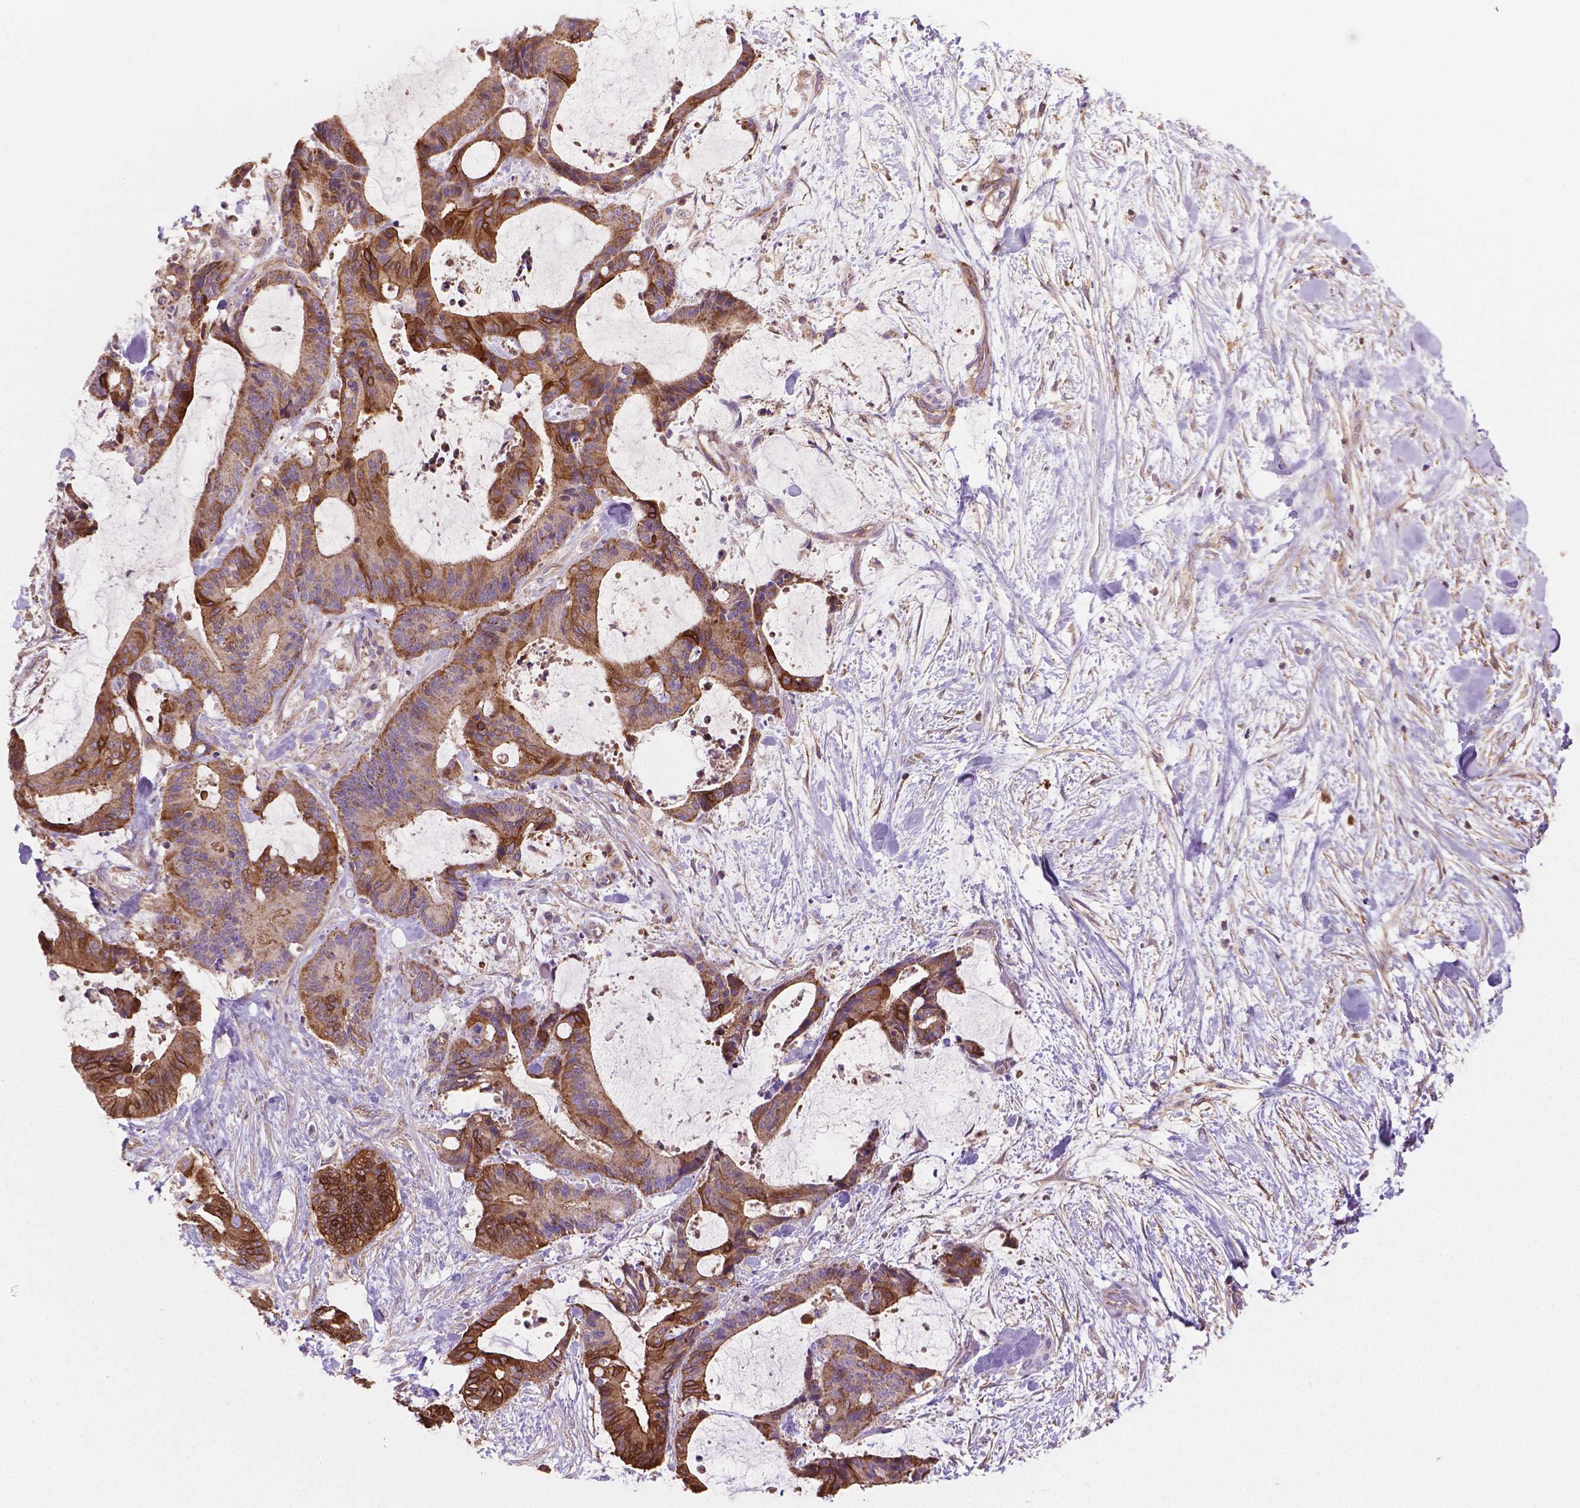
{"staining": {"intensity": "moderate", "quantity": ">75%", "location": "cytoplasmic/membranous"}, "tissue": "liver cancer", "cell_type": "Tumor cells", "image_type": "cancer", "snomed": [{"axis": "morphology", "description": "Cholangiocarcinoma"}, {"axis": "topography", "description": "Liver"}], "caption": "Liver cholangiocarcinoma stained for a protein (brown) displays moderate cytoplasmic/membranous positive staining in about >75% of tumor cells.", "gene": "TCAF1", "patient": {"sex": "female", "age": 73}}